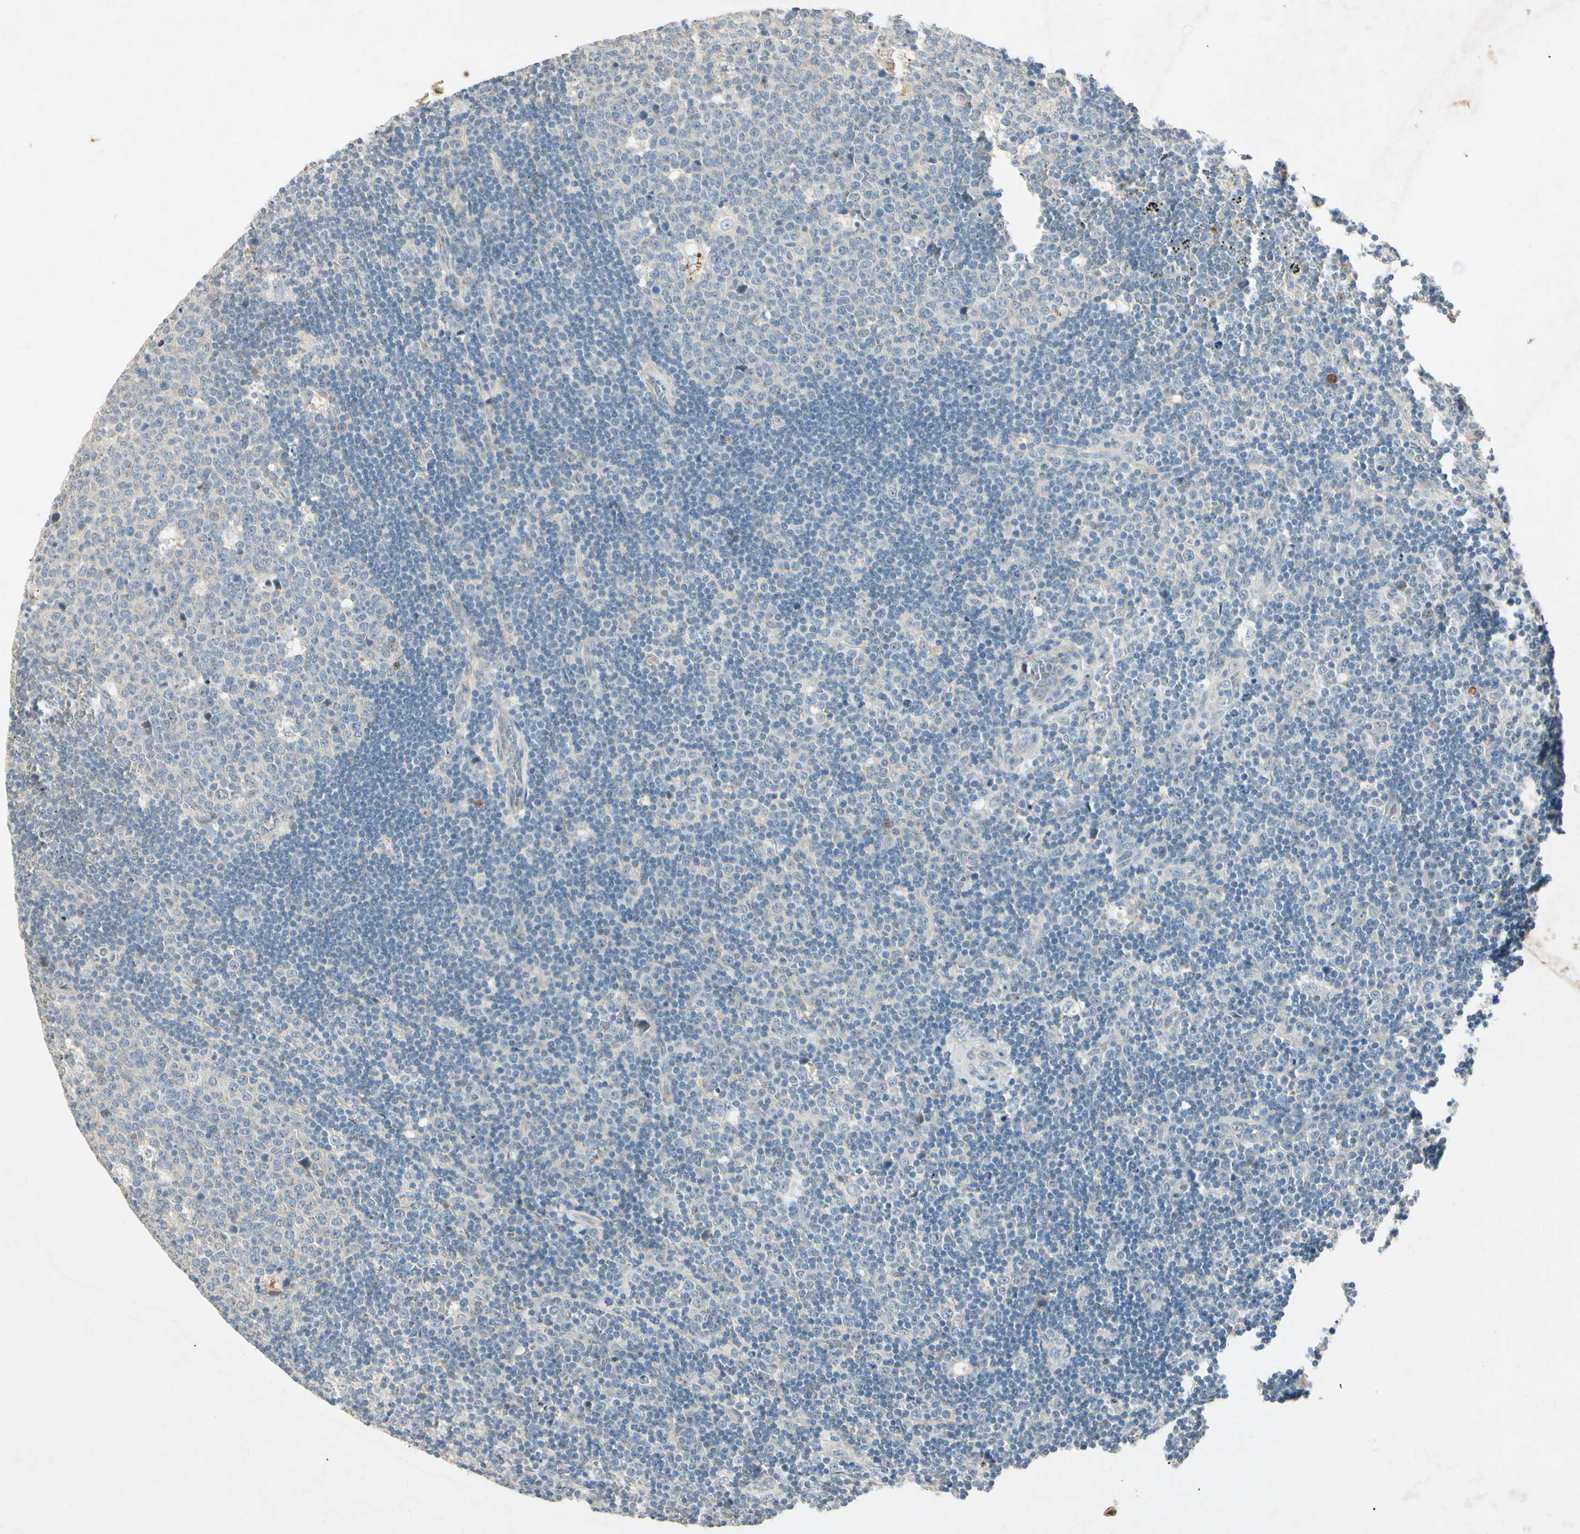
{"staining": {"intensity": "weak", "quantity": "<25%", "location": "nuclear"}, "tissue": "lymph node", "cell_type": "Germinal center cells", "image_type": "normal", "snomed": [{"axis": "morphology", "description": "Normal tissue, NOS"}, {"axis": "topography", "description": "Lymph node"}, {"axis": "topography", "description": "Salivary gland"}], "caption": "Immunohistochemical staining of normal lymph node displays no significant positivity in germinal center cells.", "gene": "HSPA1B", "patient": {"sex": "male", "age": 8}}